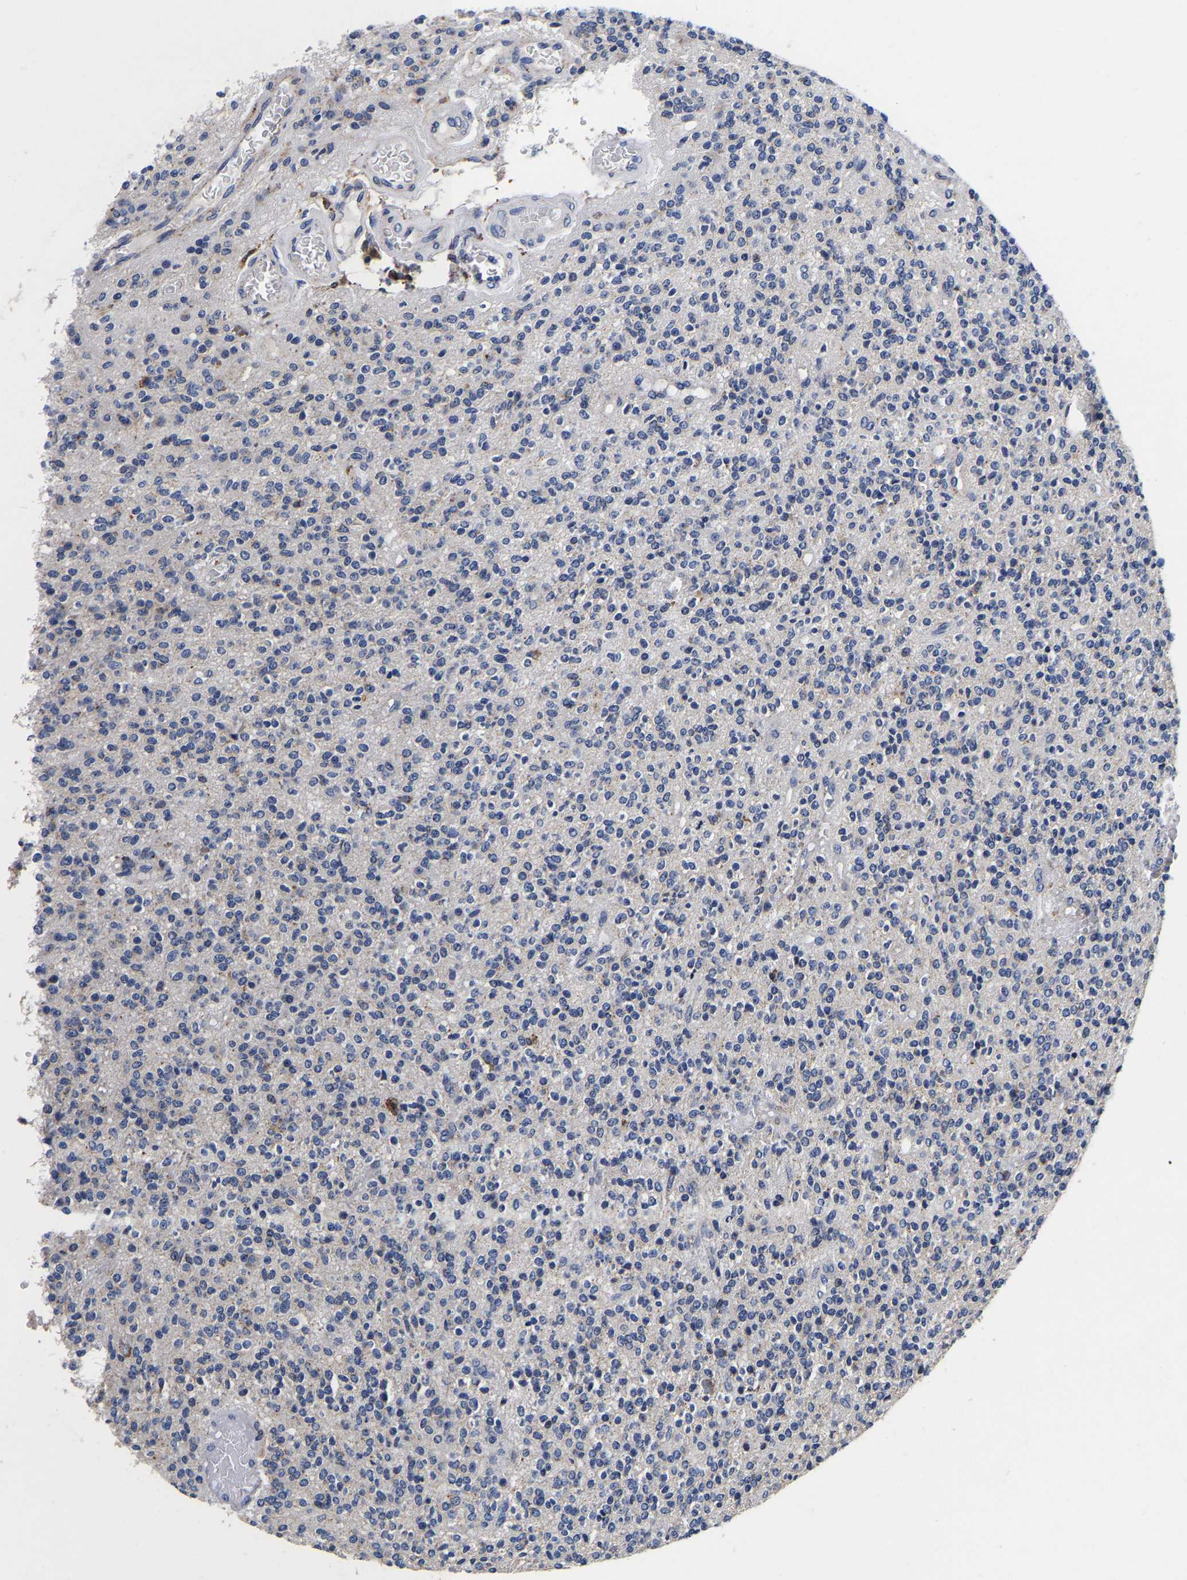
{"staining": {"intensity": "negative", "quantity": "none", "location": "none"}, "tissue": "glioma", "cell_type": "Tumor cells", "image_type": "cancer", "snomed": [{"axis": "morphology", "description": "Glioma, malignant, High grade"}, {"axis": "topography", "description": "Brain"}], "caption": "Immunohistochemical staining of human glioma displays no significant staining in tumor cells.", "gene": "GRN", "patient": {"sex": "male", "age": 34}}